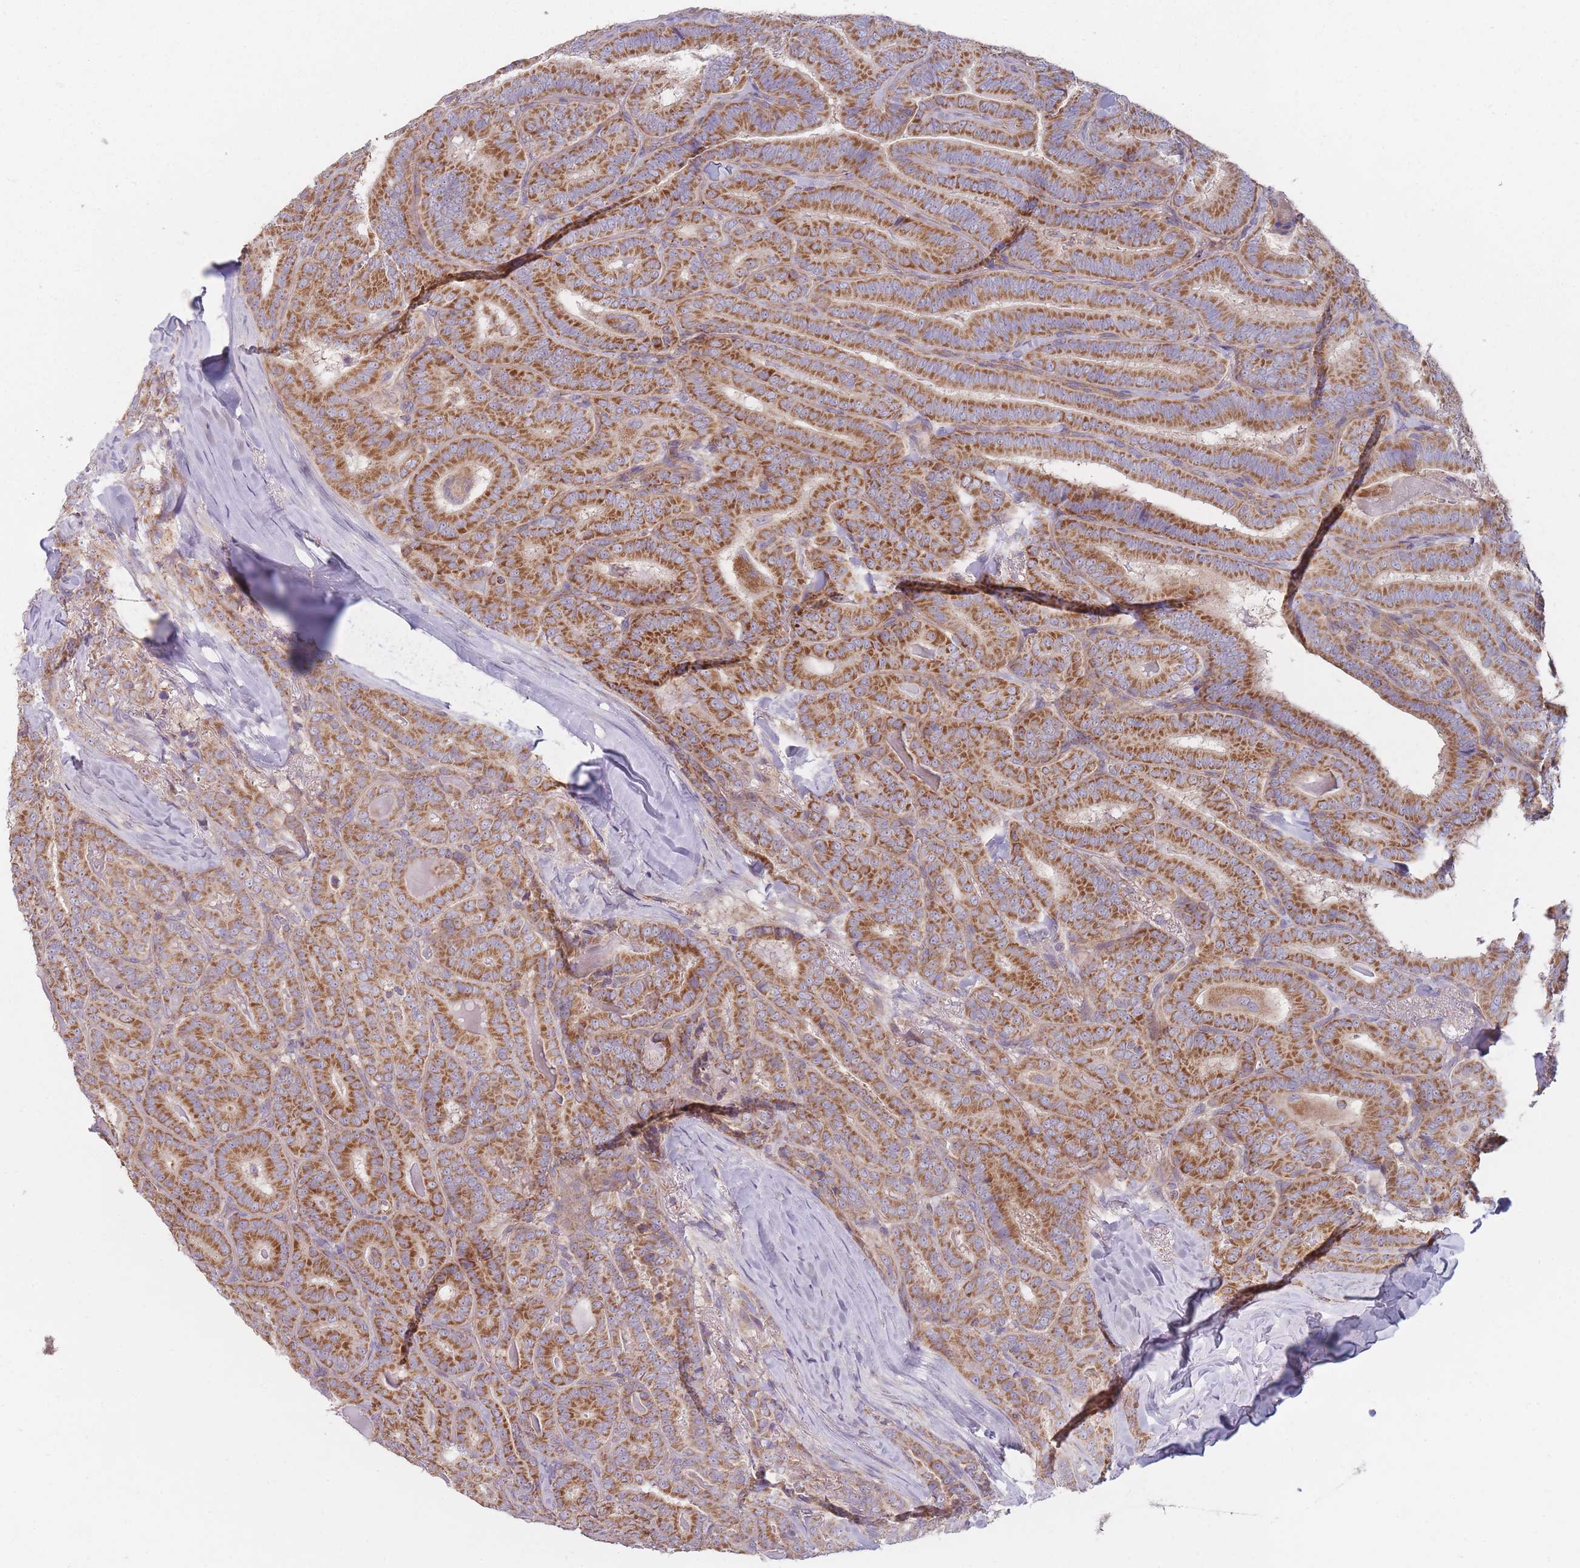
{"staining": {"intensity": "strong", "quantity": ">75%", "location": "cytoplasmic/membranous"}, "tissue": "thyroid cancer", "cell_type": "Tumor cells", "image_type": "cancer", "snomed": [{"axis": "morphology", "description": "Papillary adenocarcinoma, NOS"}, {"axis": "topography", "description": "Thyroid gland"}], "caption": "Brown immunohistochemical staining in human papillary adenocarcinoma (thyroid) exhibits strong cytoplasmic/membranous staining in approximately >75% of tumor cells.", "gene": "NDUFA9", "patient": {"sex": "male", "age": 61}}